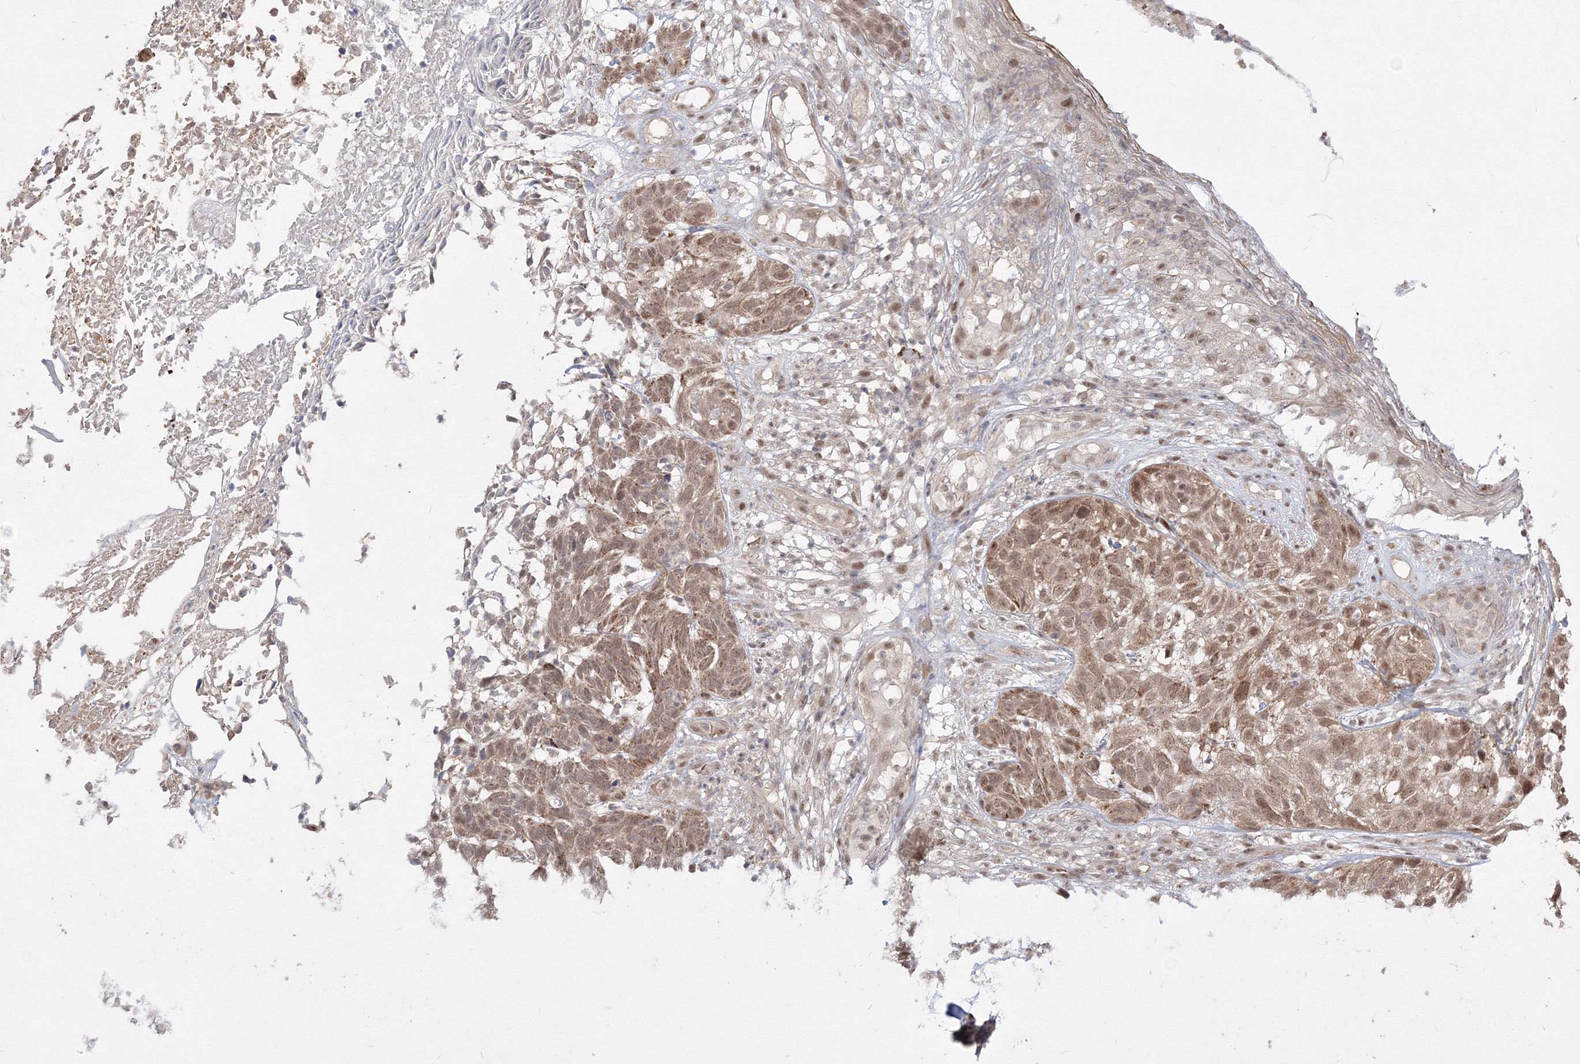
{"staining": {"intensity": "moderate", "quantity": ">75%", "location": "nuclear"}, "tissue": "skin cancer", "cell_type": "Tumor cells", "image_type": "cancer", "snomed": [{"axis": "morphology", "description": "Basal cell carcinoma"}, {"axis": "topography", "description": "Skin"}], "caption": "The histopathology image displays immunohistochemical staining of skin cancer (basal cell carcinoma). There is moderate nuclear expression is seen in about >75% of tumor cells. The staining is performed using DAB brown chromogen to label protein expression. The nuclei are counter-stained blue using hematoxylin.", "gene": "COPS4", "patient": {"sex": "male", "age": 85}}